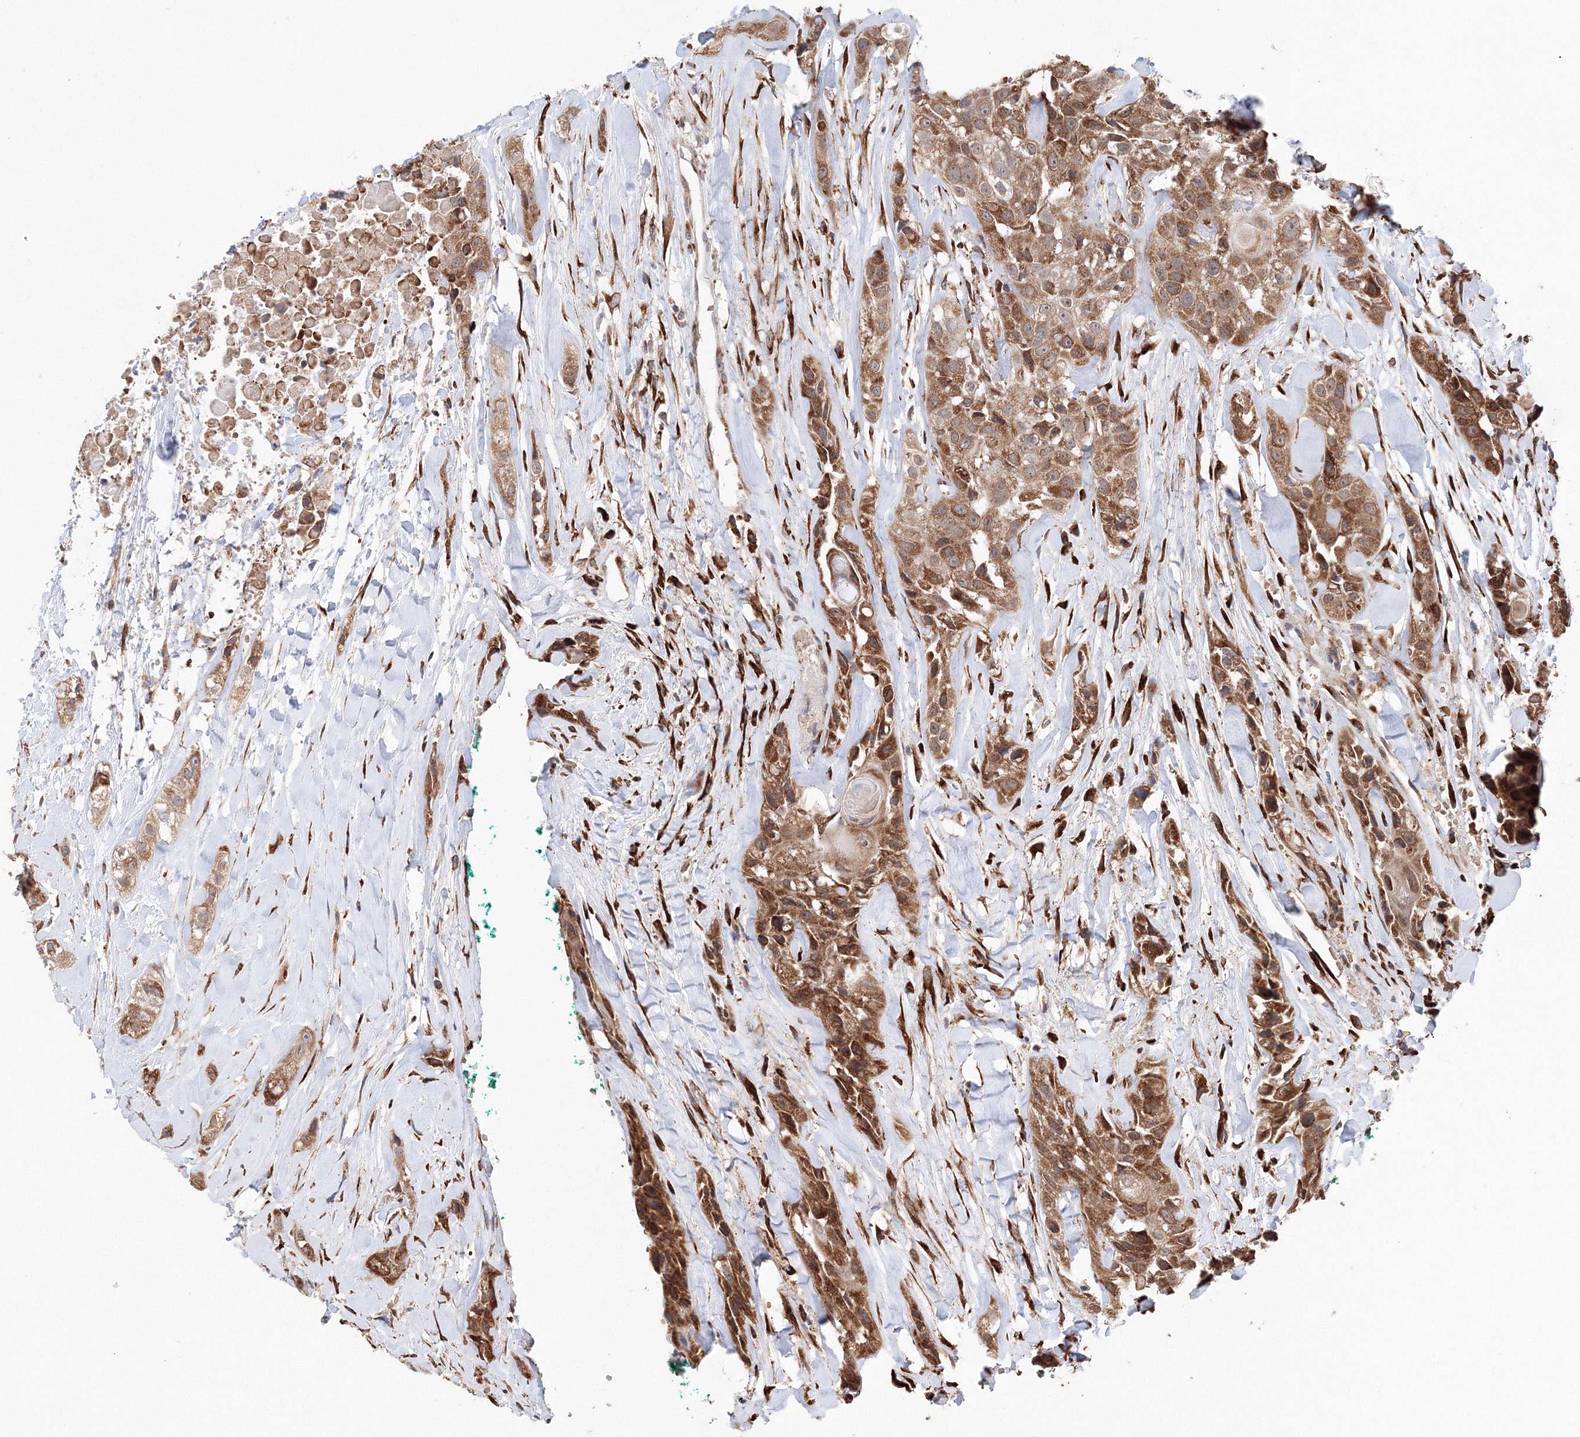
{"staining": {"intensity": "moderate", "quantity": ">75%", "location": "cytoplasmic/membranous"}, "tissue": "head and neck cancer", "cell_type": "Tumor cells", "image_type": "cancer", "snomed": [{"axis": "morphology", "description": "Normal tissue, NOS"}, {"axis": "morphology", "description": "Squamous cell carcinoma, NOS"}, {"axis": "topography", "description": "Skeletal muscle"}, {"axis": "topography", "description": "Head-Neck"}], "caption": "Immunohistochemical staining of head and neck cancer (squamous cell carcinoma) exhibits medium levels of moderate cytoplasmic/membranous protein positivity in about >75% of tumor cells.", "gene": "DIS3L2", "patient": {"sex": "male", "age": 51}}